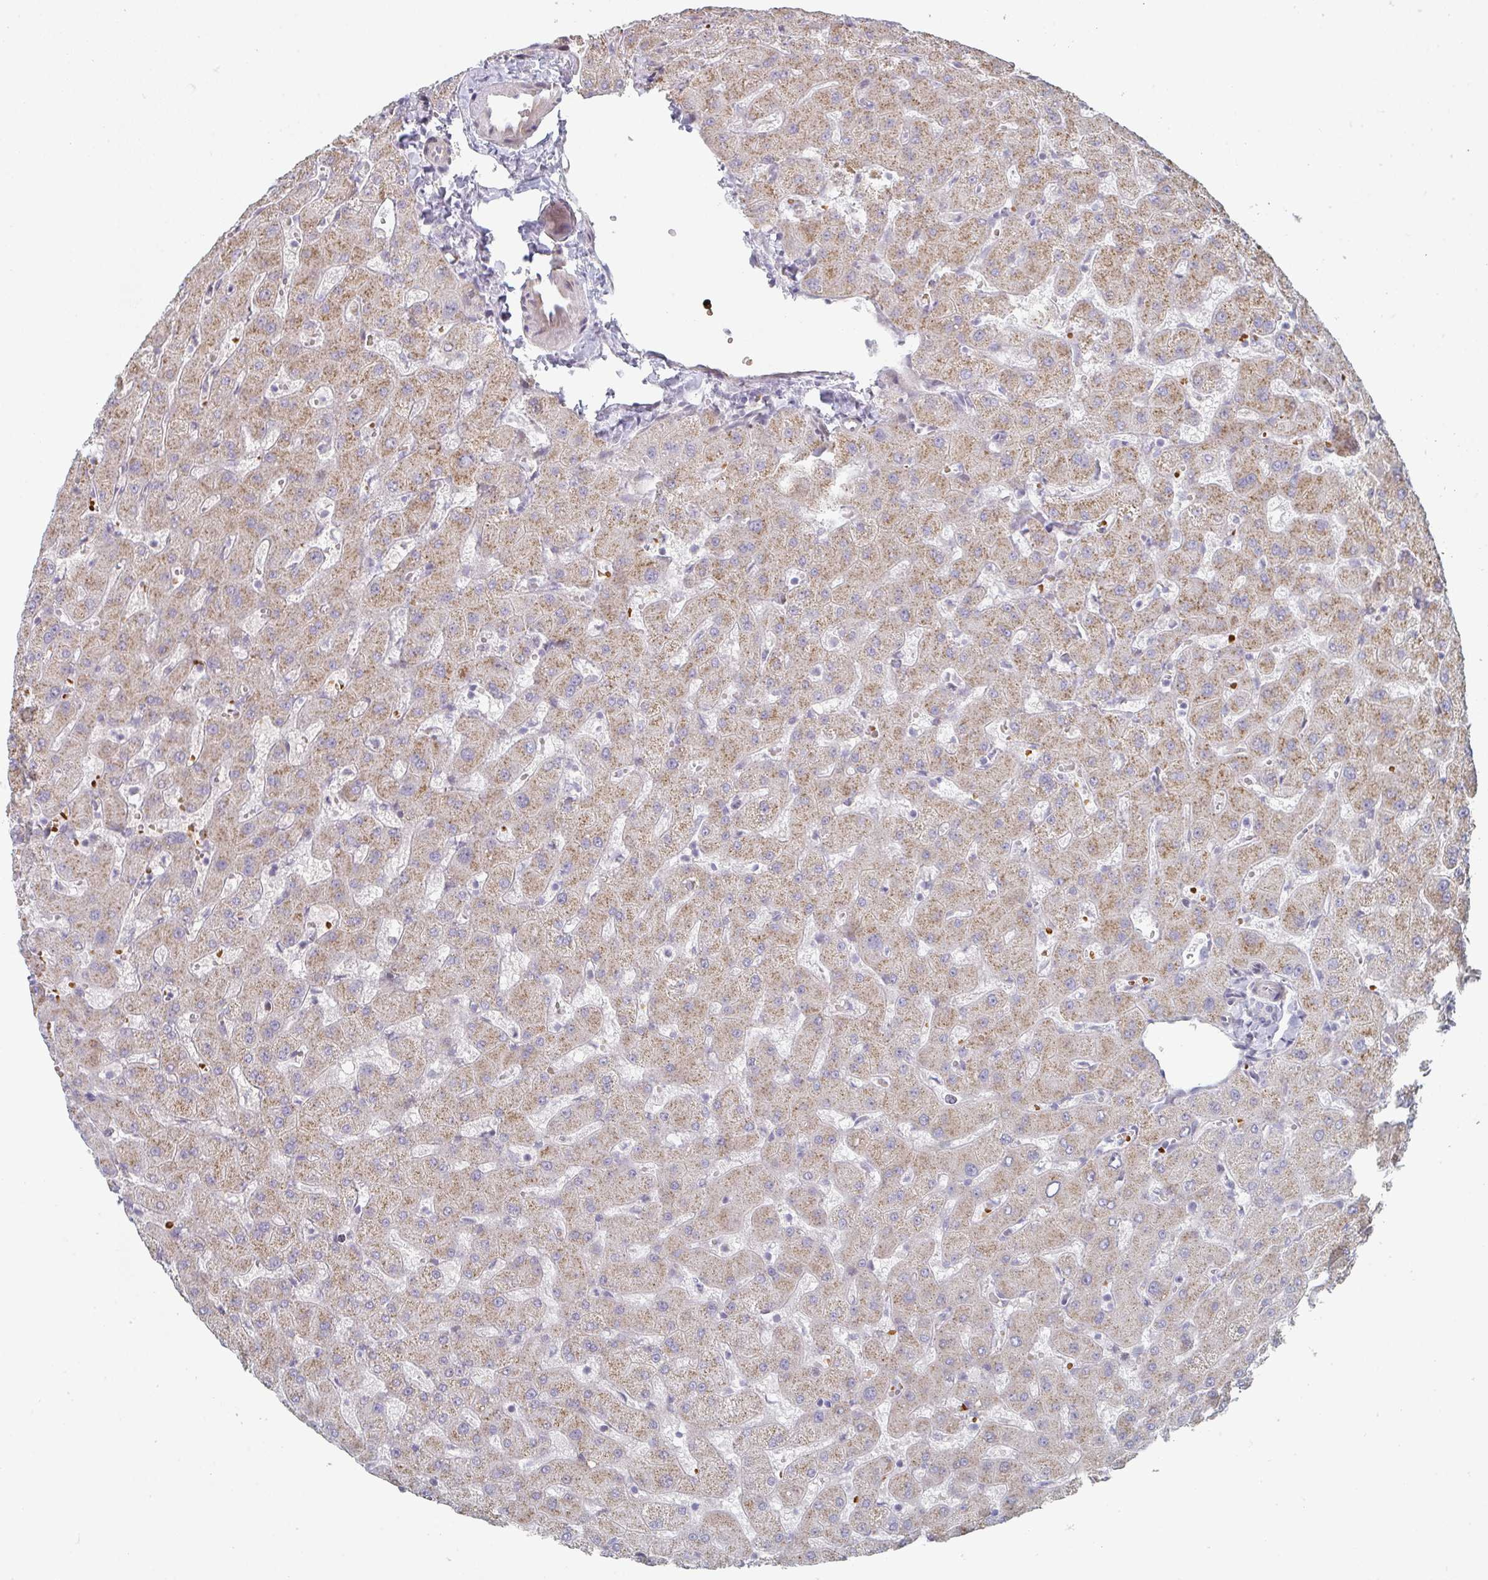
{"staining": {"intensity": "negative", "quantity": "none", "location": "none"}, "tissue": "liver", "cell_type": "Cholangiocytes", "image_type": "normal", "snomed": [{"axis": "morphology", "description": "Normal tissue, NOS"}, {"axis": "topography", "description": "Liver"}], "caption": "IHC photomicrograph of unremarkable liver stained for a protein (brown), which demonstrates no staining in cholangiocytes.", "gene": "ZNF526", "patient": {"sex": "female", "age": 63}}